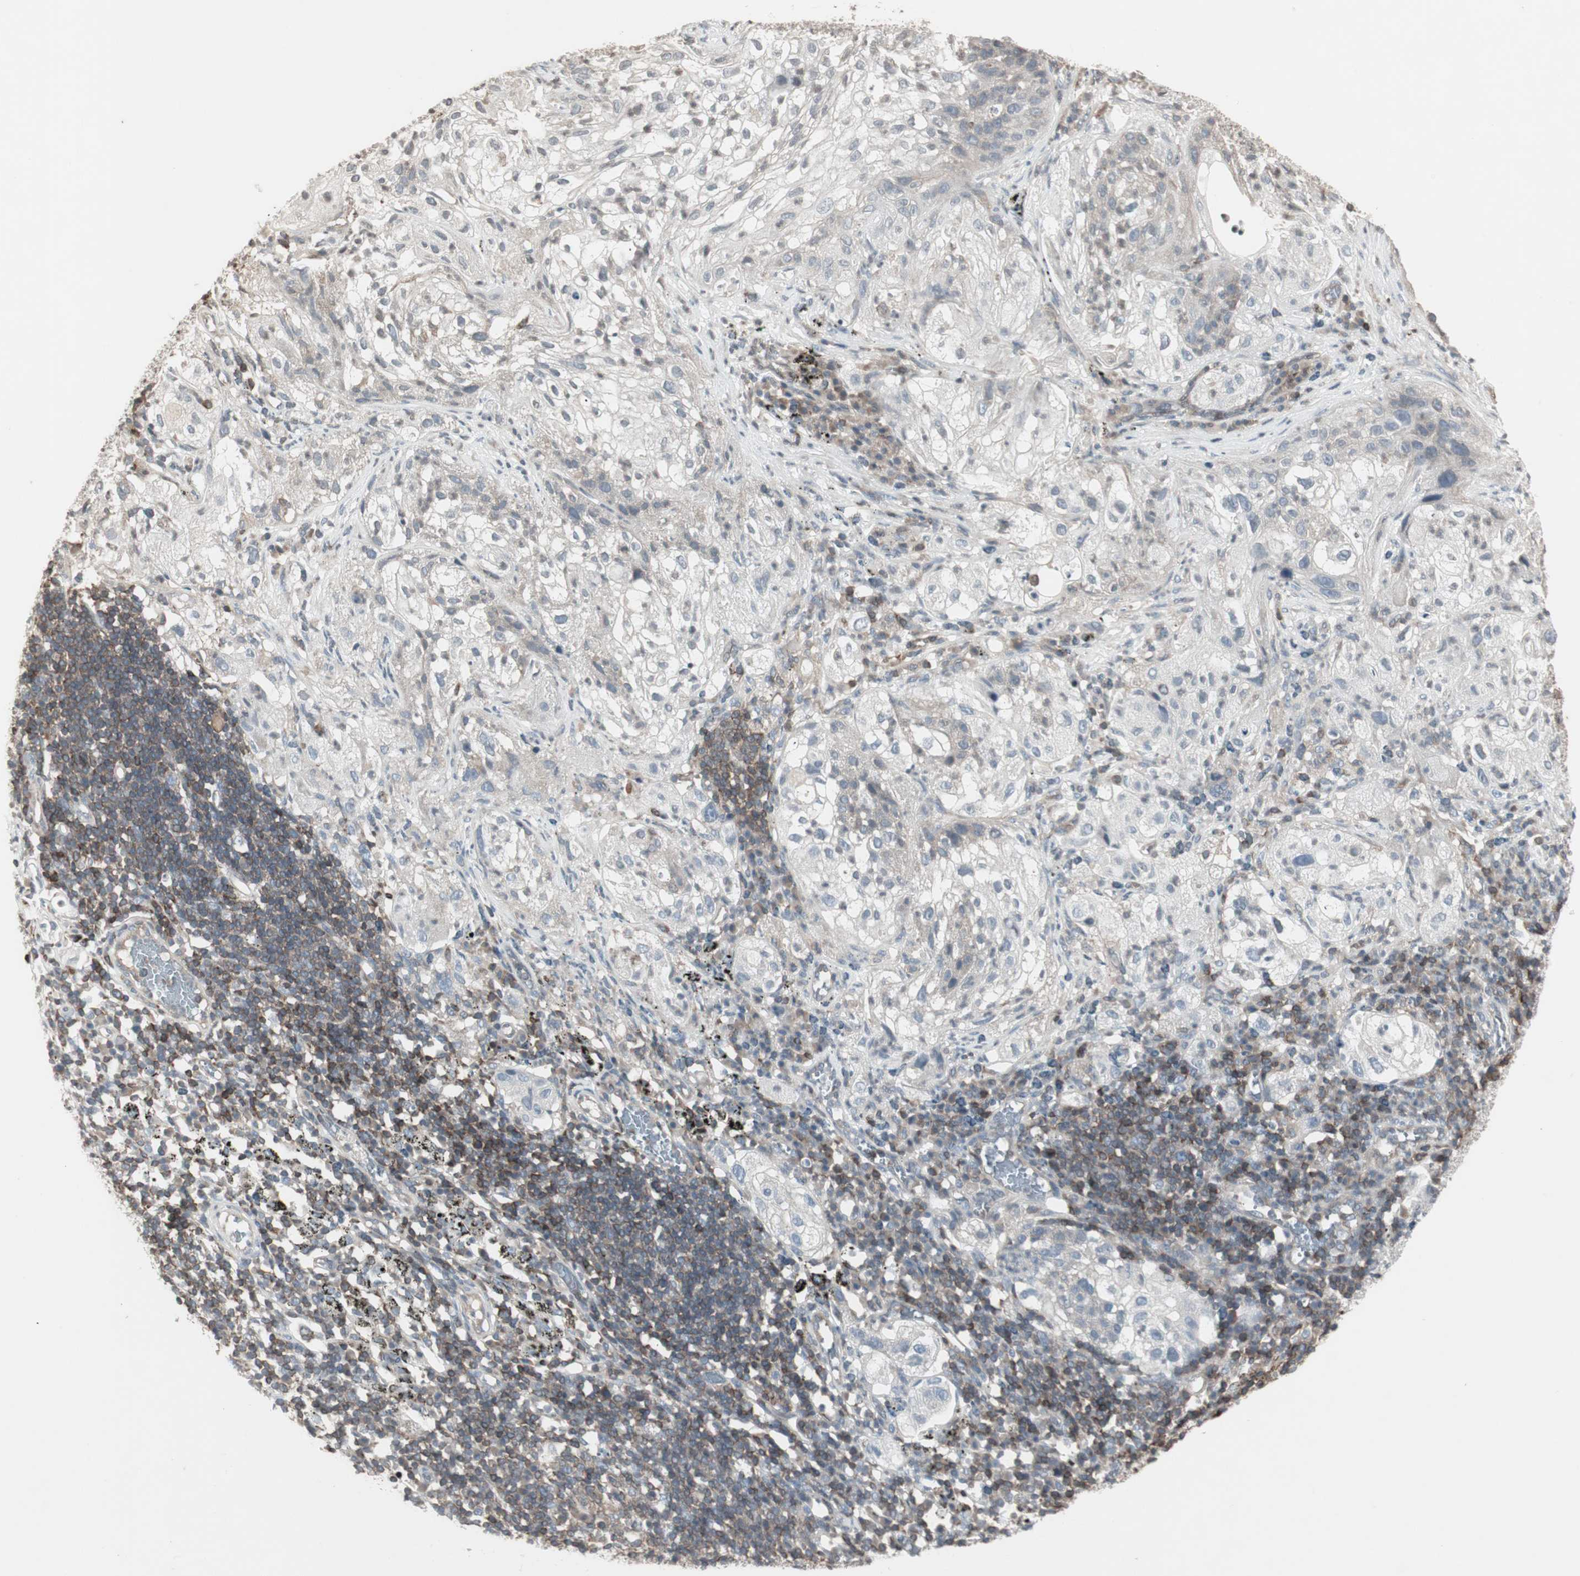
{"staining": {"intensity": "negative", "quantity": "none", "location": "none"}, "tissue": "lung cancer", "cell_type": "Tumor cells", "image_type": "cancer", "snomed": [{"axis": "morphology", "description": "Inflammation, NOS"}, {"axis": "morphology", "description": "Squamous cell carcinoma, NOS"}, {"axis": "topography", "description": "Lymph node"}, {"axis": "topography", "description": "Soft tissue"}, {"axis": "topography", "description": "Lung"}], "caption": "A photomicrograph of human squamous cell carcinoma (lung) is negative for staining in tumor cells.", "gene": "ARHGEF1", "patient": {"sex": "male", "age": 66}}